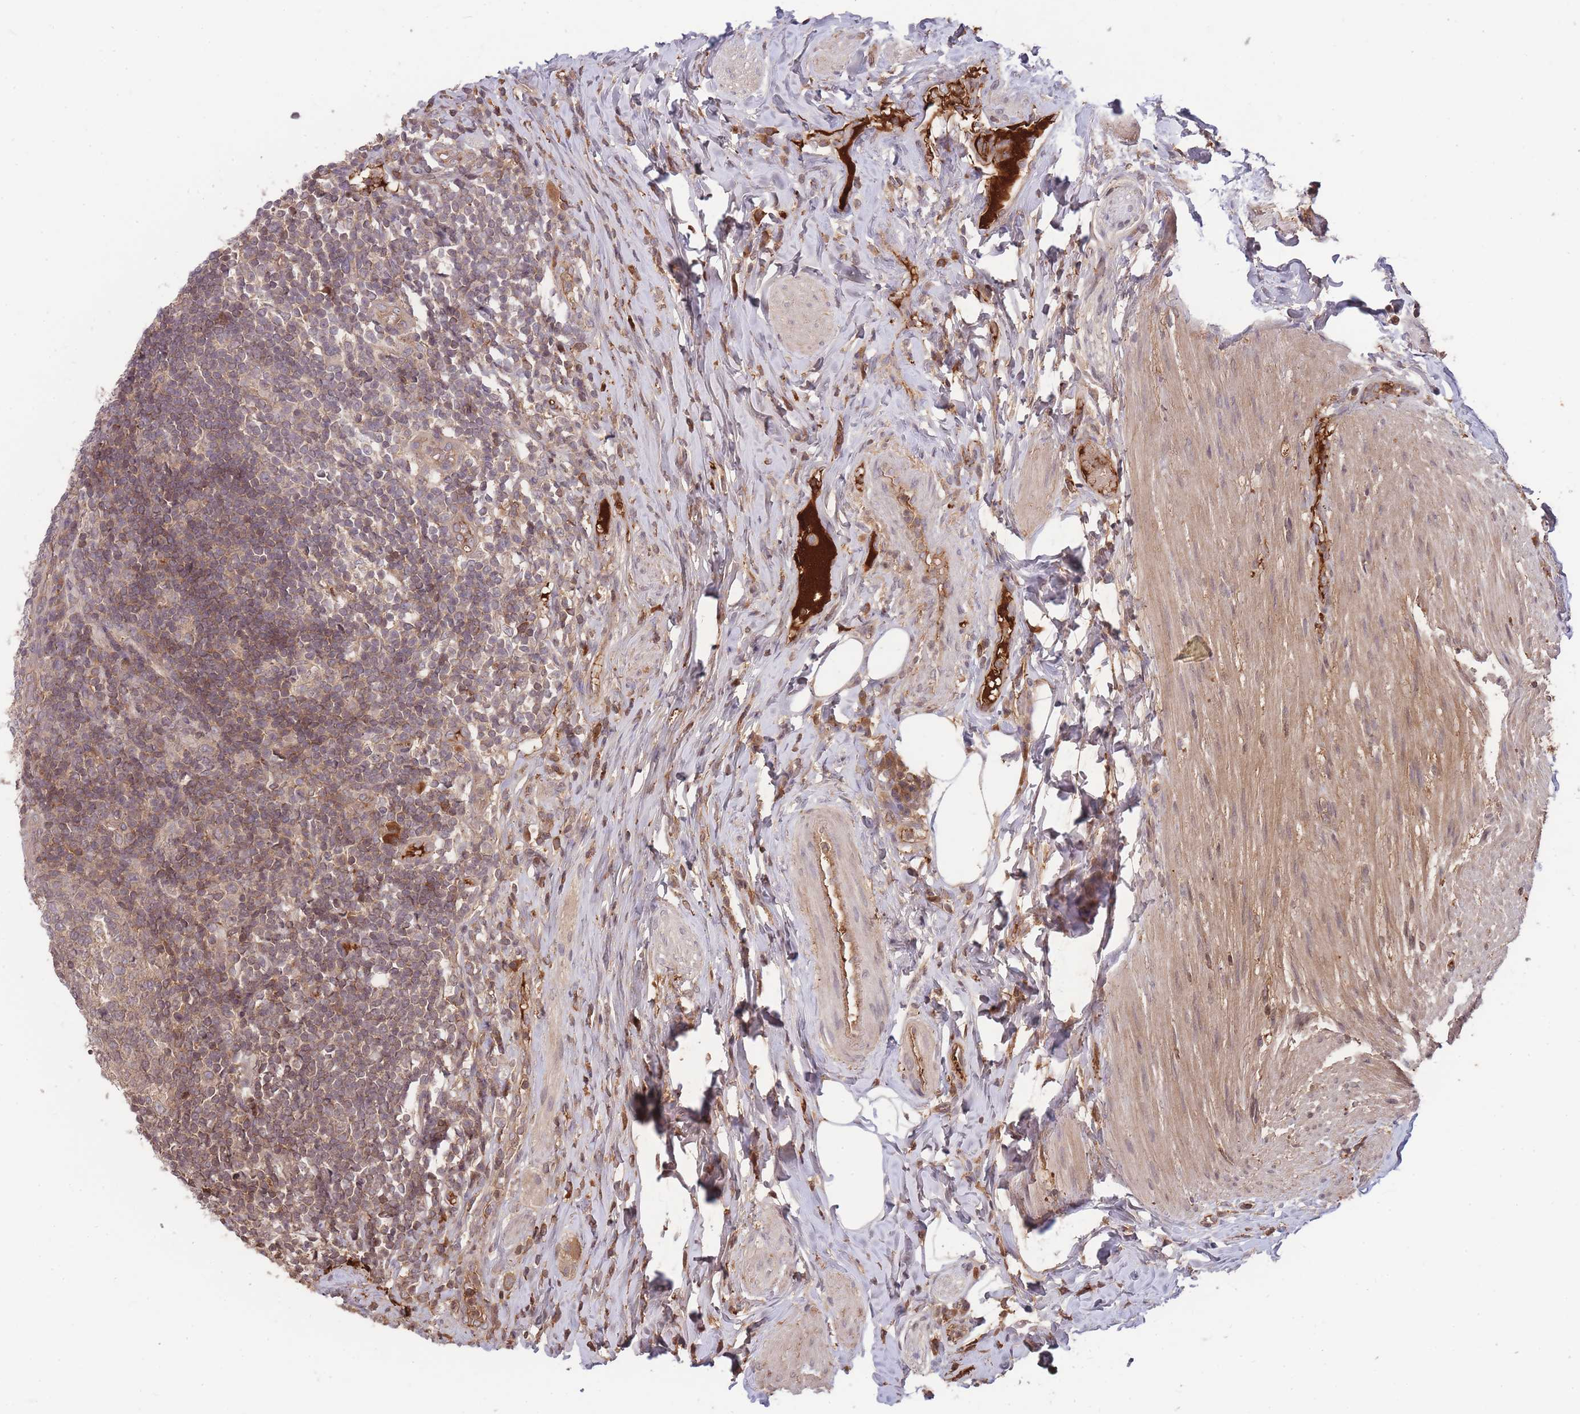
{"staining": {"intensity": "weak", "quantity": ">75%", "location": "cytoplasmic/membranous"}, "tissue": "appendix", "cell_type": "Glandular cells", "image_type": "normal", "snomed": [{"axis": "morphology", "description": "Normal tissue, NOS"}, {"axis": "topography", "description": "Appendix"}], "caption": "Appendix stained with a brown dye displays weak cytoplasmic/membranous positive expression in approximately >75% of glandular cells.", "gene": "RALGDS", "patient": {"sex": "female", "age": 43}}